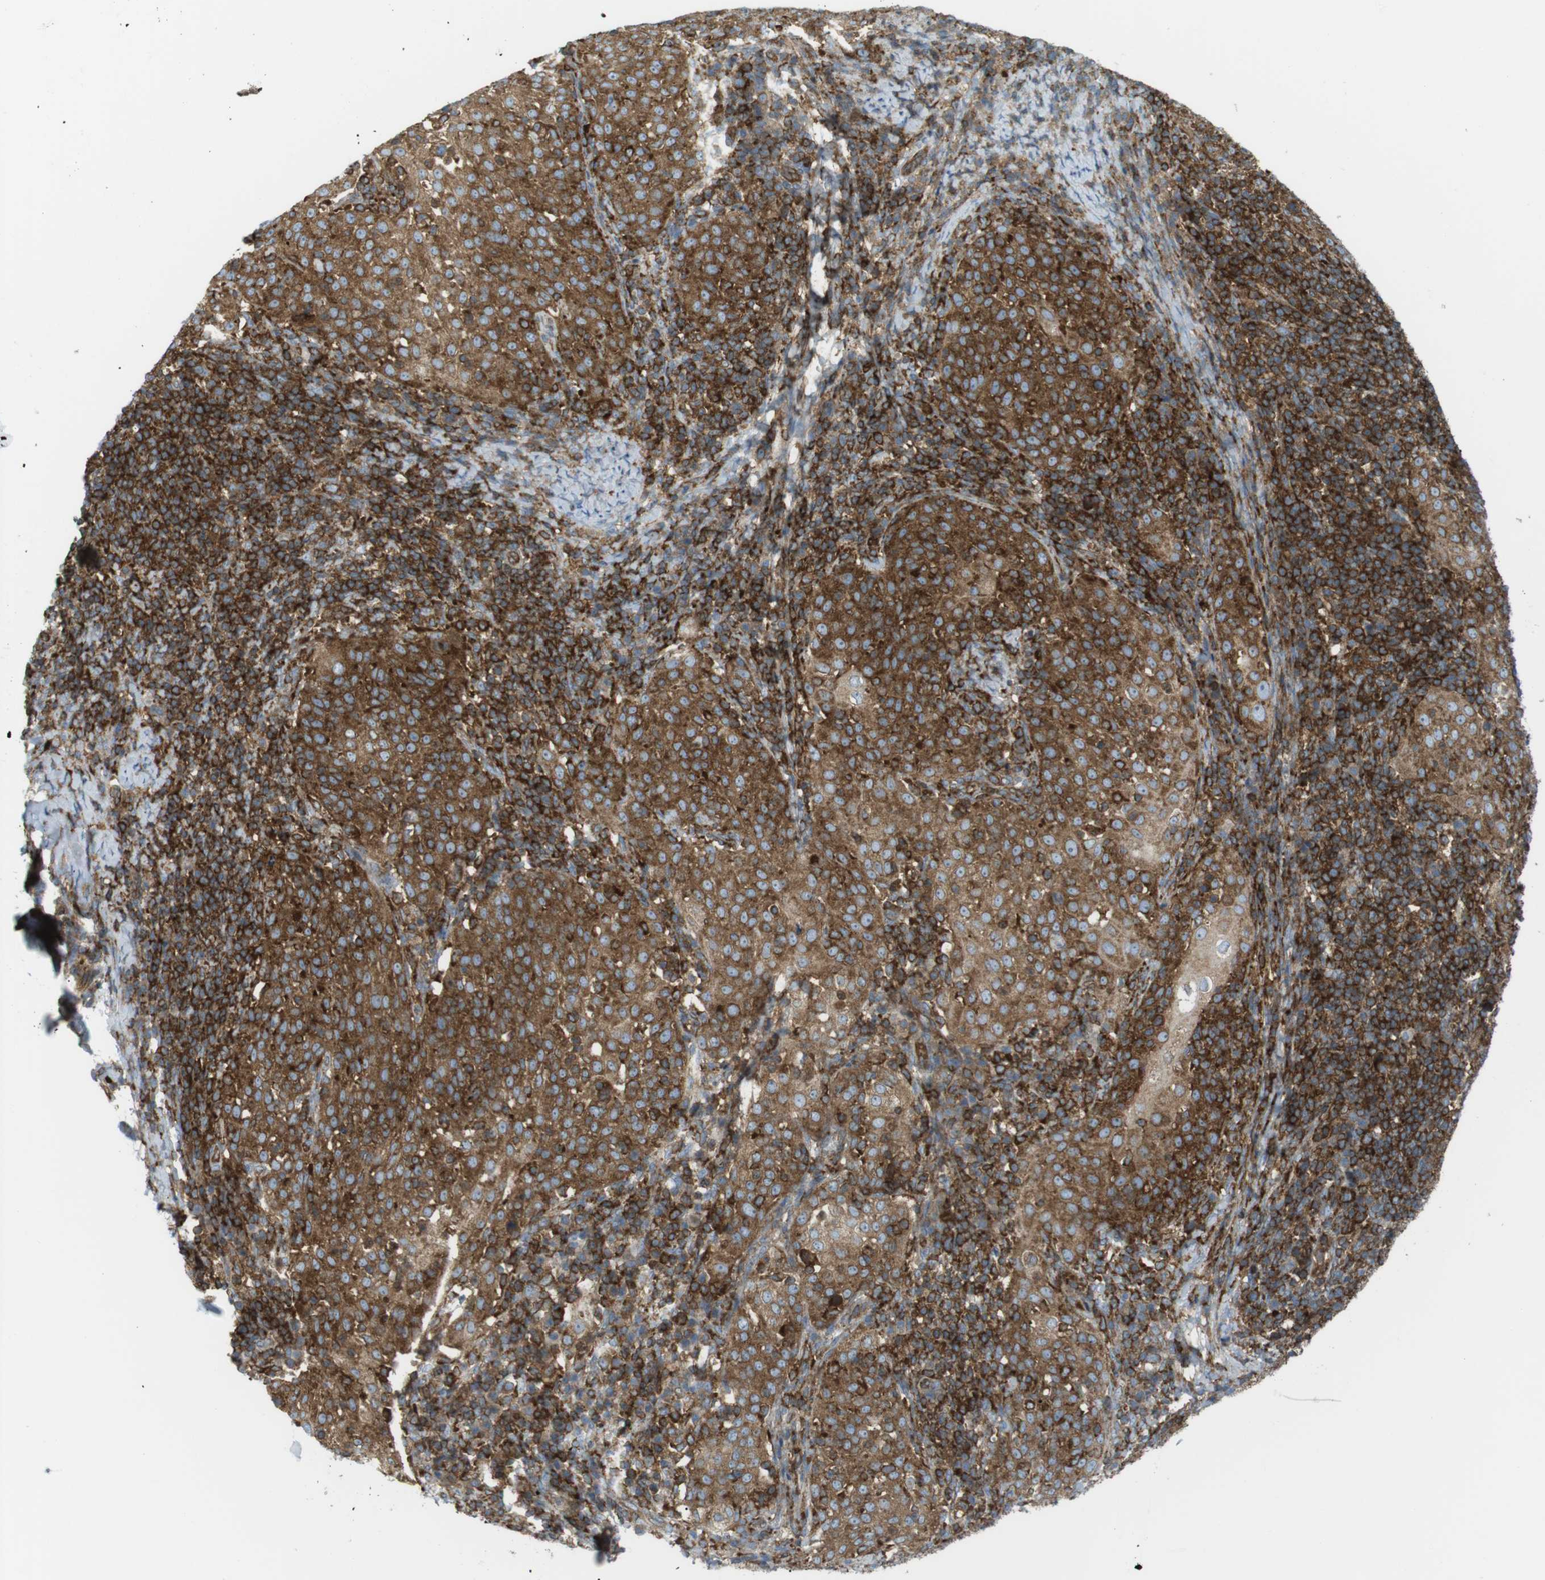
{"staining": {"intensity": "moderate", "quantity": ">75%", "location": "cytoplasmic/membranous"}, "tissue": "cervical cancer", "cell_type": "Tumor cells", "image_type": "cancer", "snomed": [{"axis": "morphology", "description": "Squamous cell carcinoma, NOS"}, {"axis": "topography", "description": "Cervix"}], "caption": "Cervical cancer stained with a brown dye shows moderate cytoplasmic/membranous positive staining in about >75% of tumor cells.", "gene": "FLII", "patient": {"sex": "female", "age": 51}}